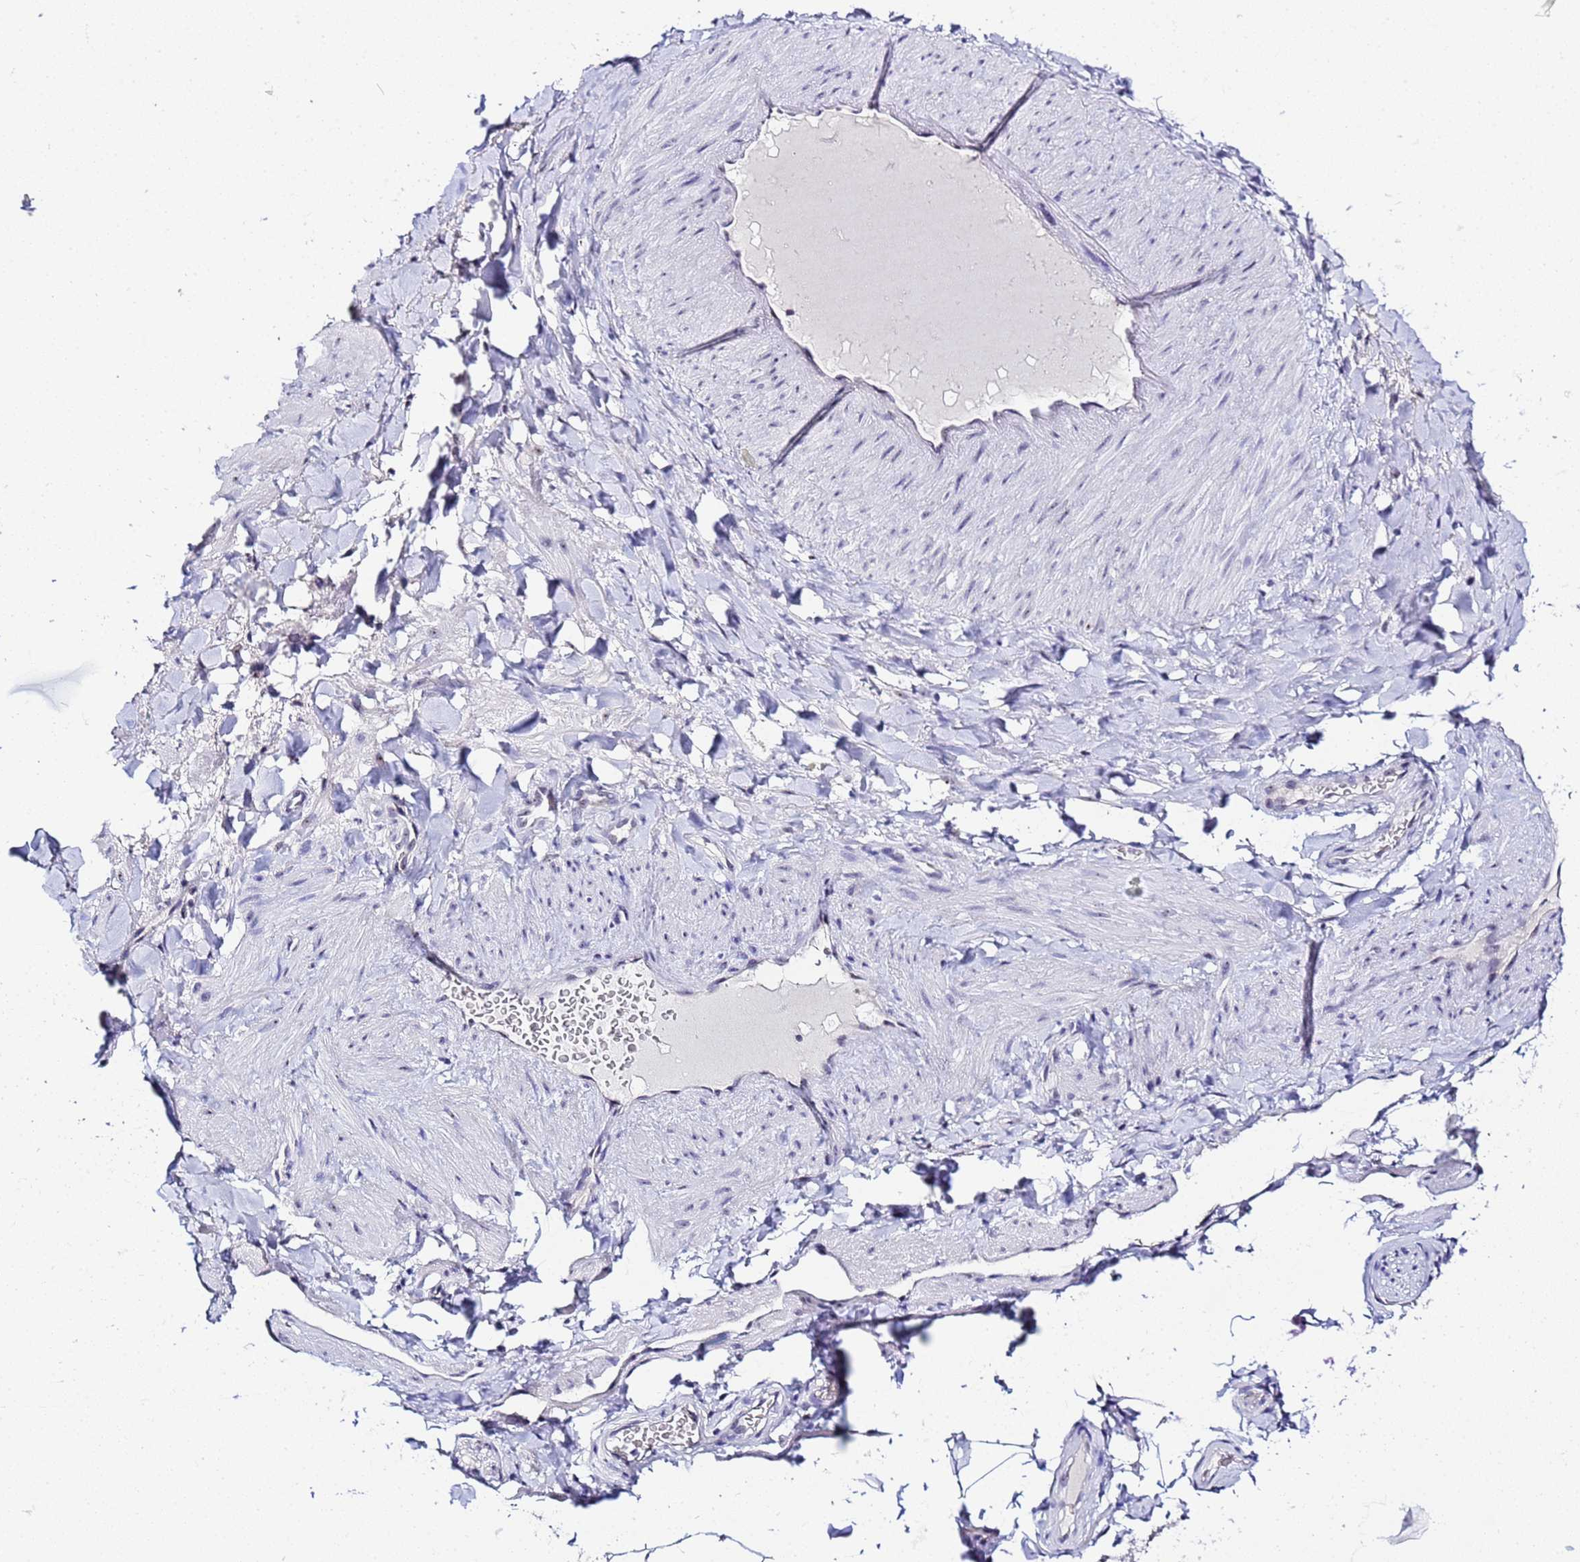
{"staining": {"intensity": "negative", "quantity": "none", "location": "none"}, "tissue": "adipose tissue", "cell_type": "Adipocytes", "image_type": "normal", "snomed": [{"axis": "morphology", "description": "Normal tissue, NOS"}, {"axis": "topography", "description": "Soft tissue"}, {"axis": "topography", "description": "Vascular tissue"}], "caption": "Immunohistochemistry (IHC) of normal adipose tissue displays no staining in adipocytes. The staining is performed using DAB brown chromogen with nuclei counter-stained in using hematoxylin.", "gene": "ACTL6B", "patient": {"sex": "male", "age": 54}}